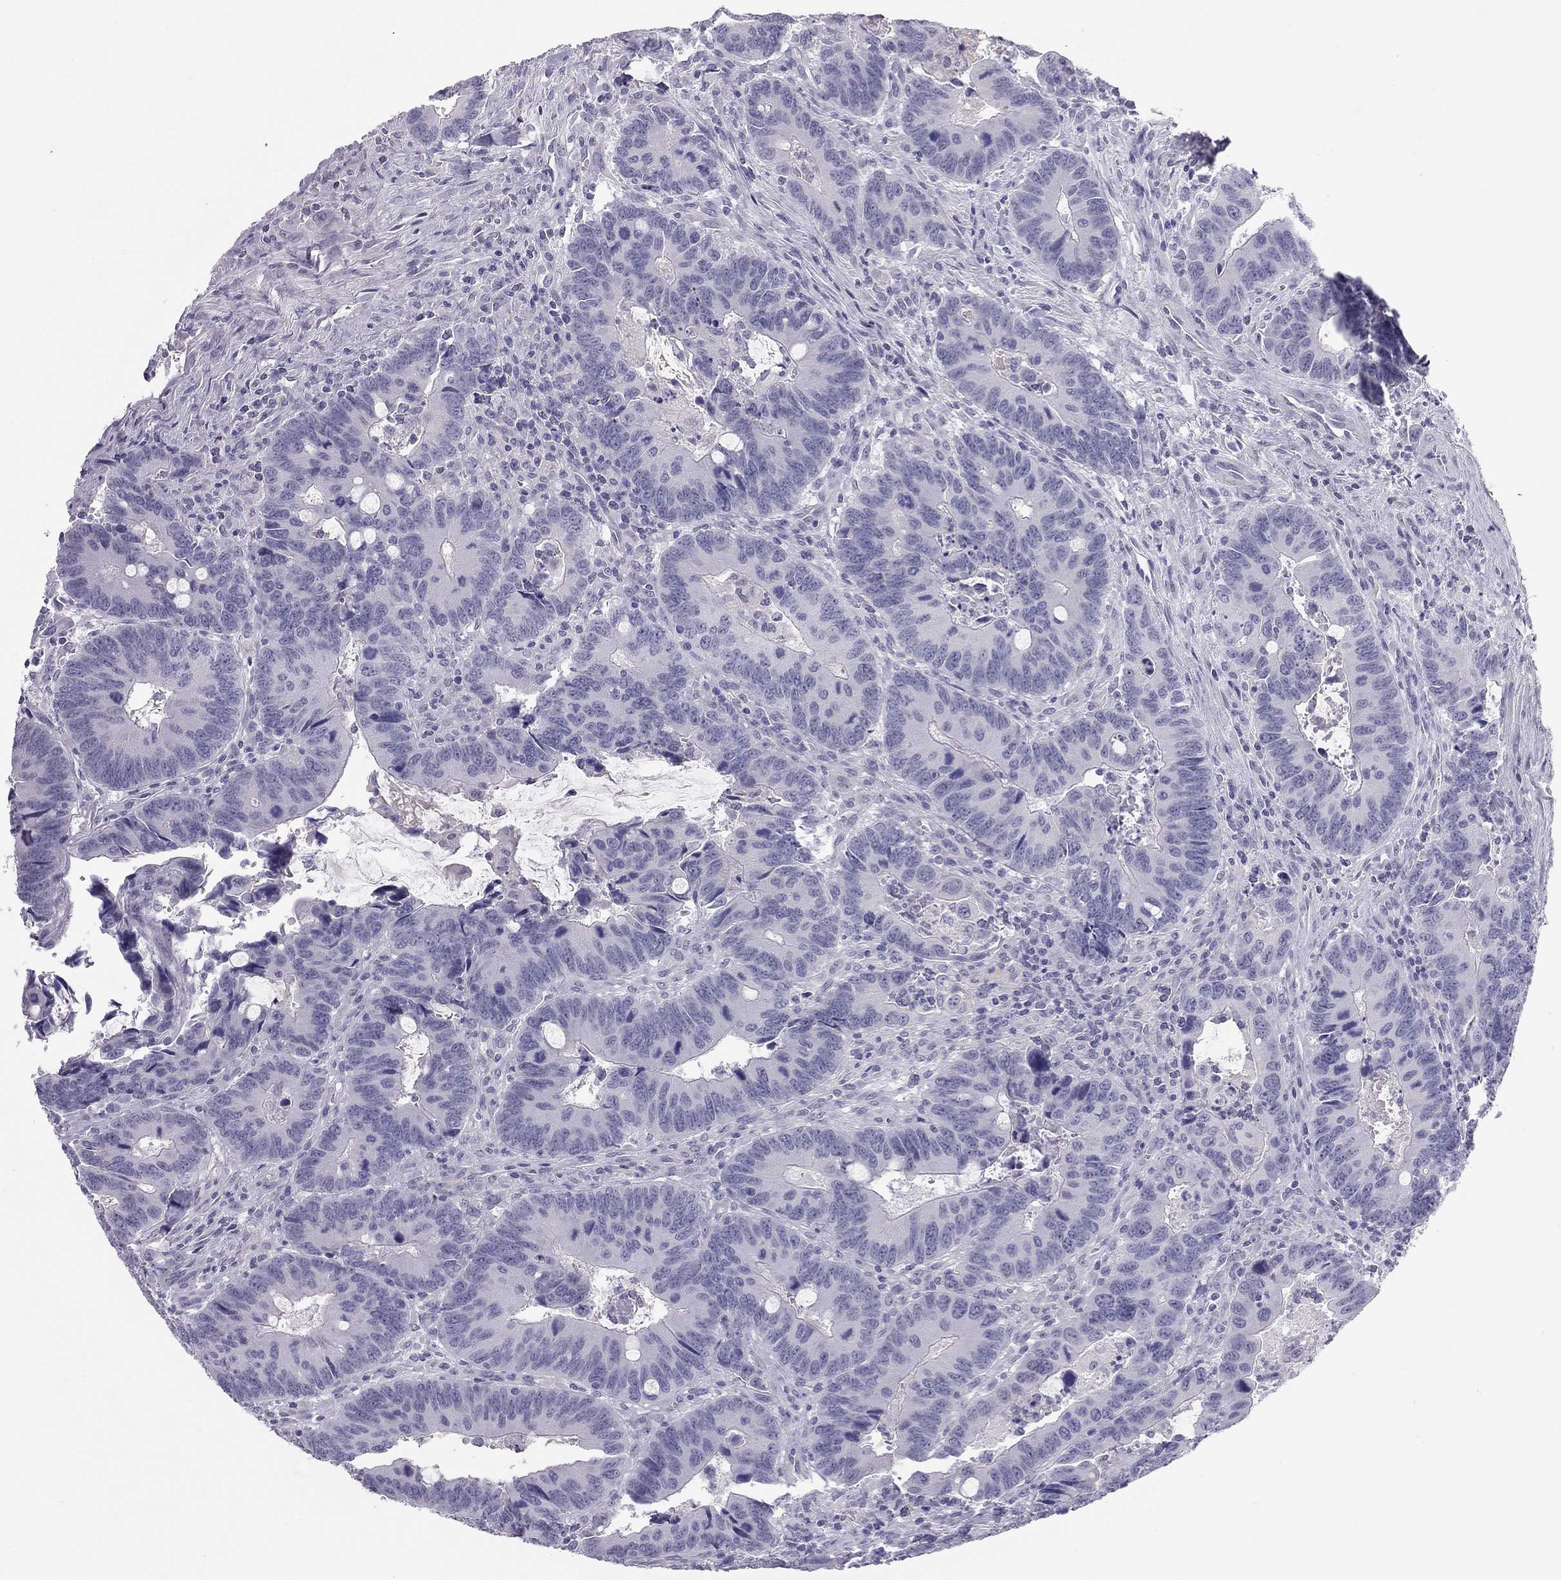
{"staining": {"intensity": "negative", "quantity": "none", "location": "none"}, "tissue": "colorectal cancer", "cell_type": "Tumor cells", "image_type": "cancer", "snomed": [{"axis": "morphology", "description": "Adenocarcinoma, NOS"}, {"axis": "topography", "description": "Rectum"}], "caption": "DAB immunohistochemical staining of colorectal cancer shows no significant positivity in tumor cells.", "gene": "SPATA12", "patient": {"sex": "male", "age": 67}}